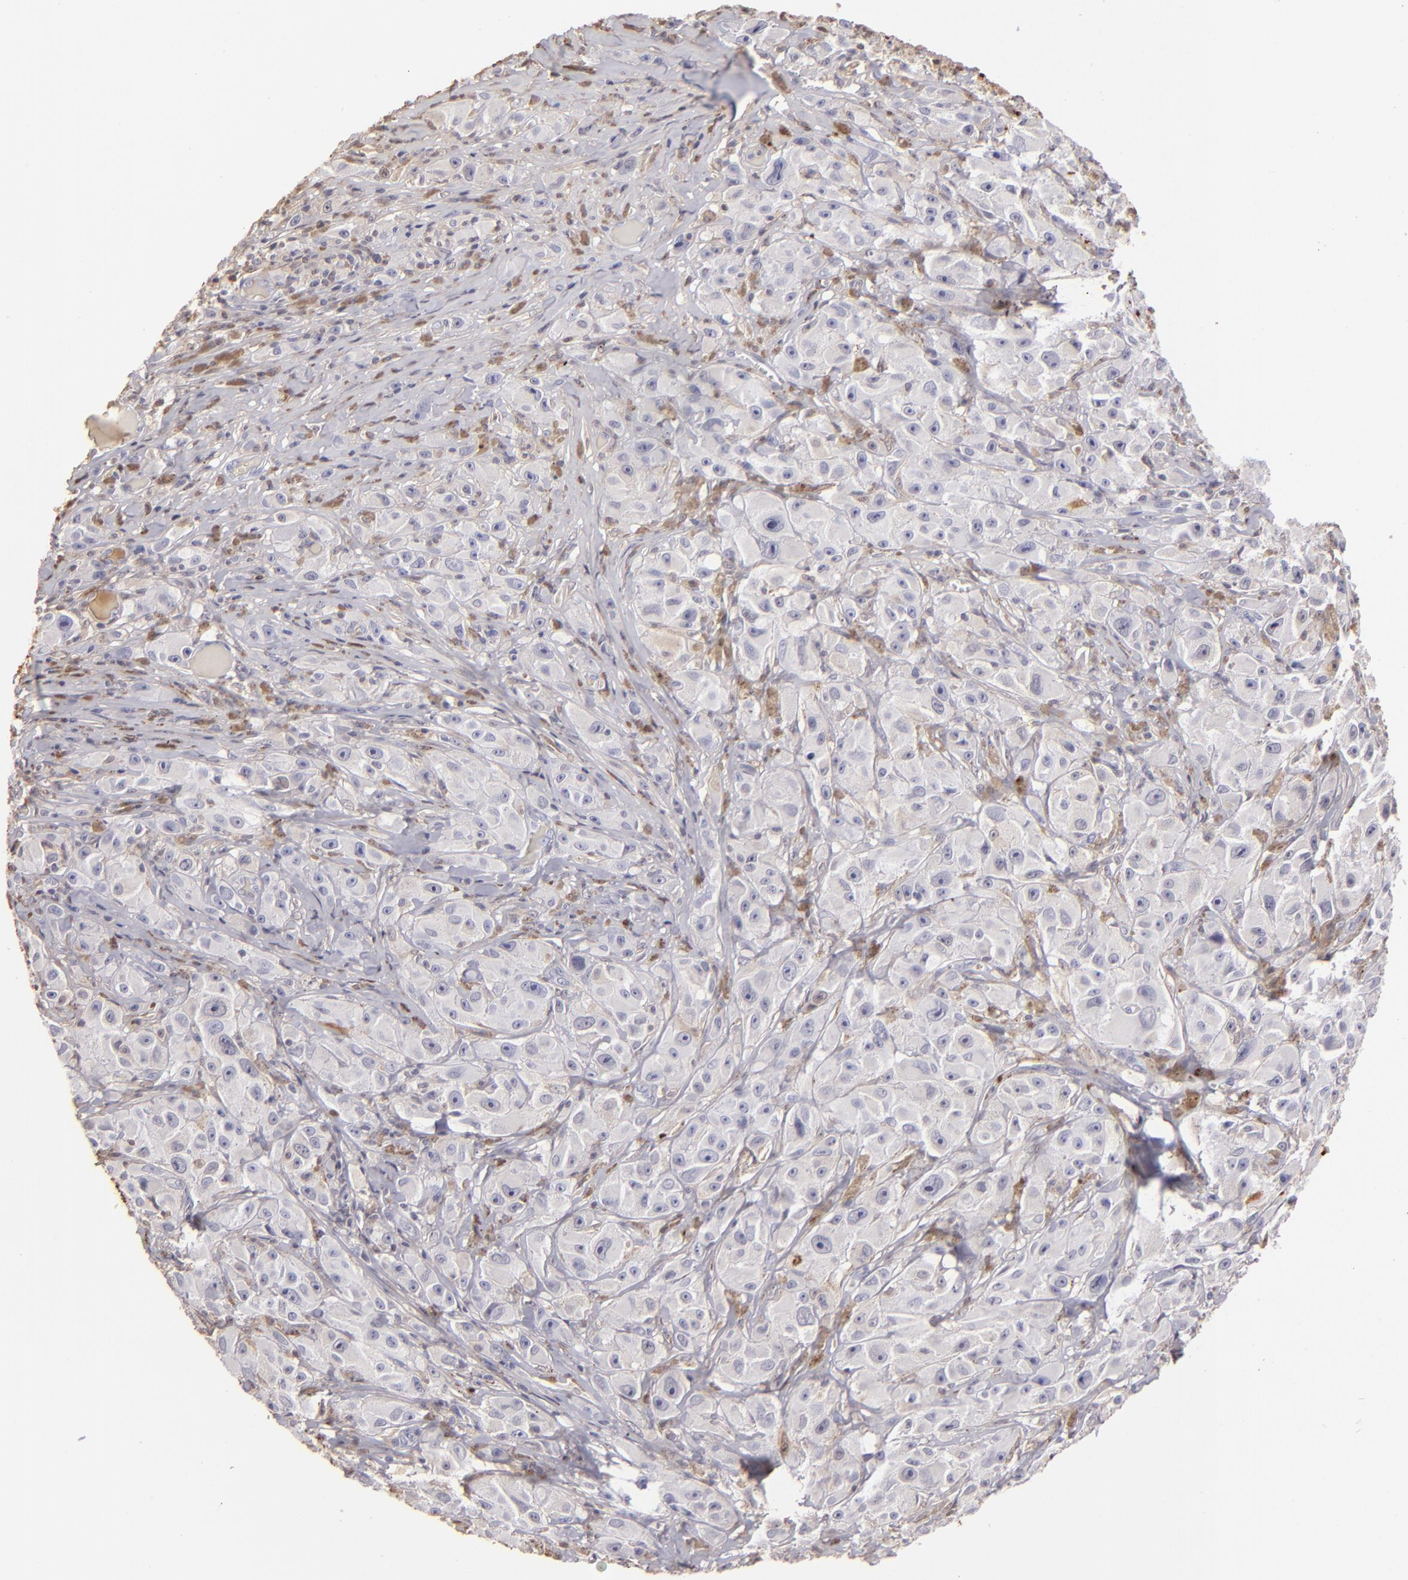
{"staining": {"intensity": "negative", "quantity": "none", "location": "none"}, "tissue": "melanoma", "cell_type": "Tumor cells", "image_type": "cancer", "snomed": [{"axis": "morphology", "description": "Malignant melanoma, NOS"}, {"axis": "topography", "description": "Skin"}], "caption": "IHC photomicrograph of neoplastic tissue: human melanoma stained with DAB demonstrates no significant protein expression in tumor cells.", "gene": "S100A2", "patient": {"sex": "male", "age": 56}}